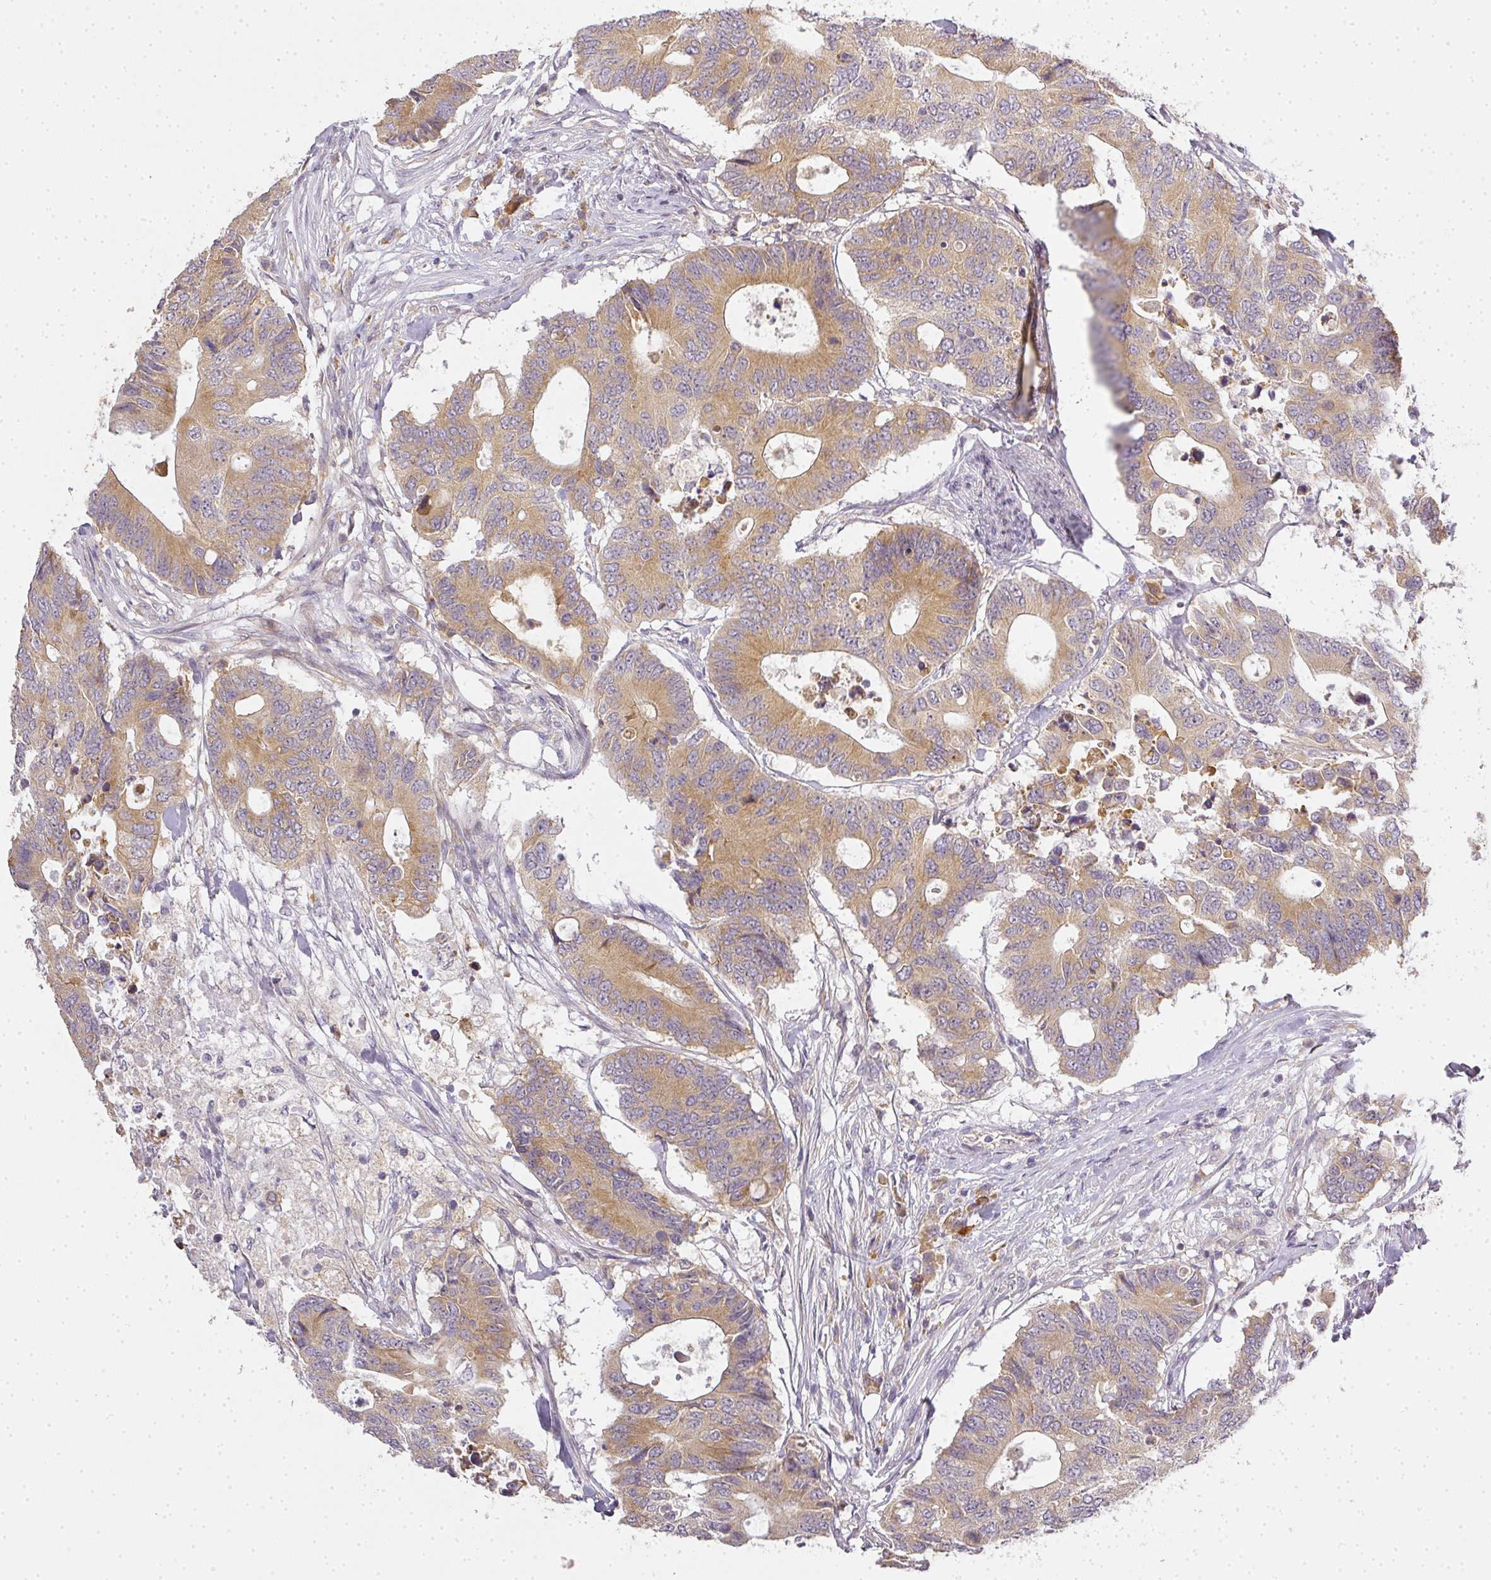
{"staining": {"intensity": "moderate", "quantity": ">75%", "location": "cytoplasmic/membranous"}, "tissue": "colorectal cancer", "cell_type": "Tumor cells", "image_type": "cancer", "snomed": [{"axis": "morphology", "description": "Adenocarcinoma, NOS"}, {"axis": "topography", "description": "Colon"}], "caption": "Immunohistochemical staining of colorectal cancer (adenocarcinoma) shows moderate cytoplasmic/membranous protein expression in about >75% of tumor cells.", "gene": "MED19", "patient": {"sex": "male", "age": 71}}